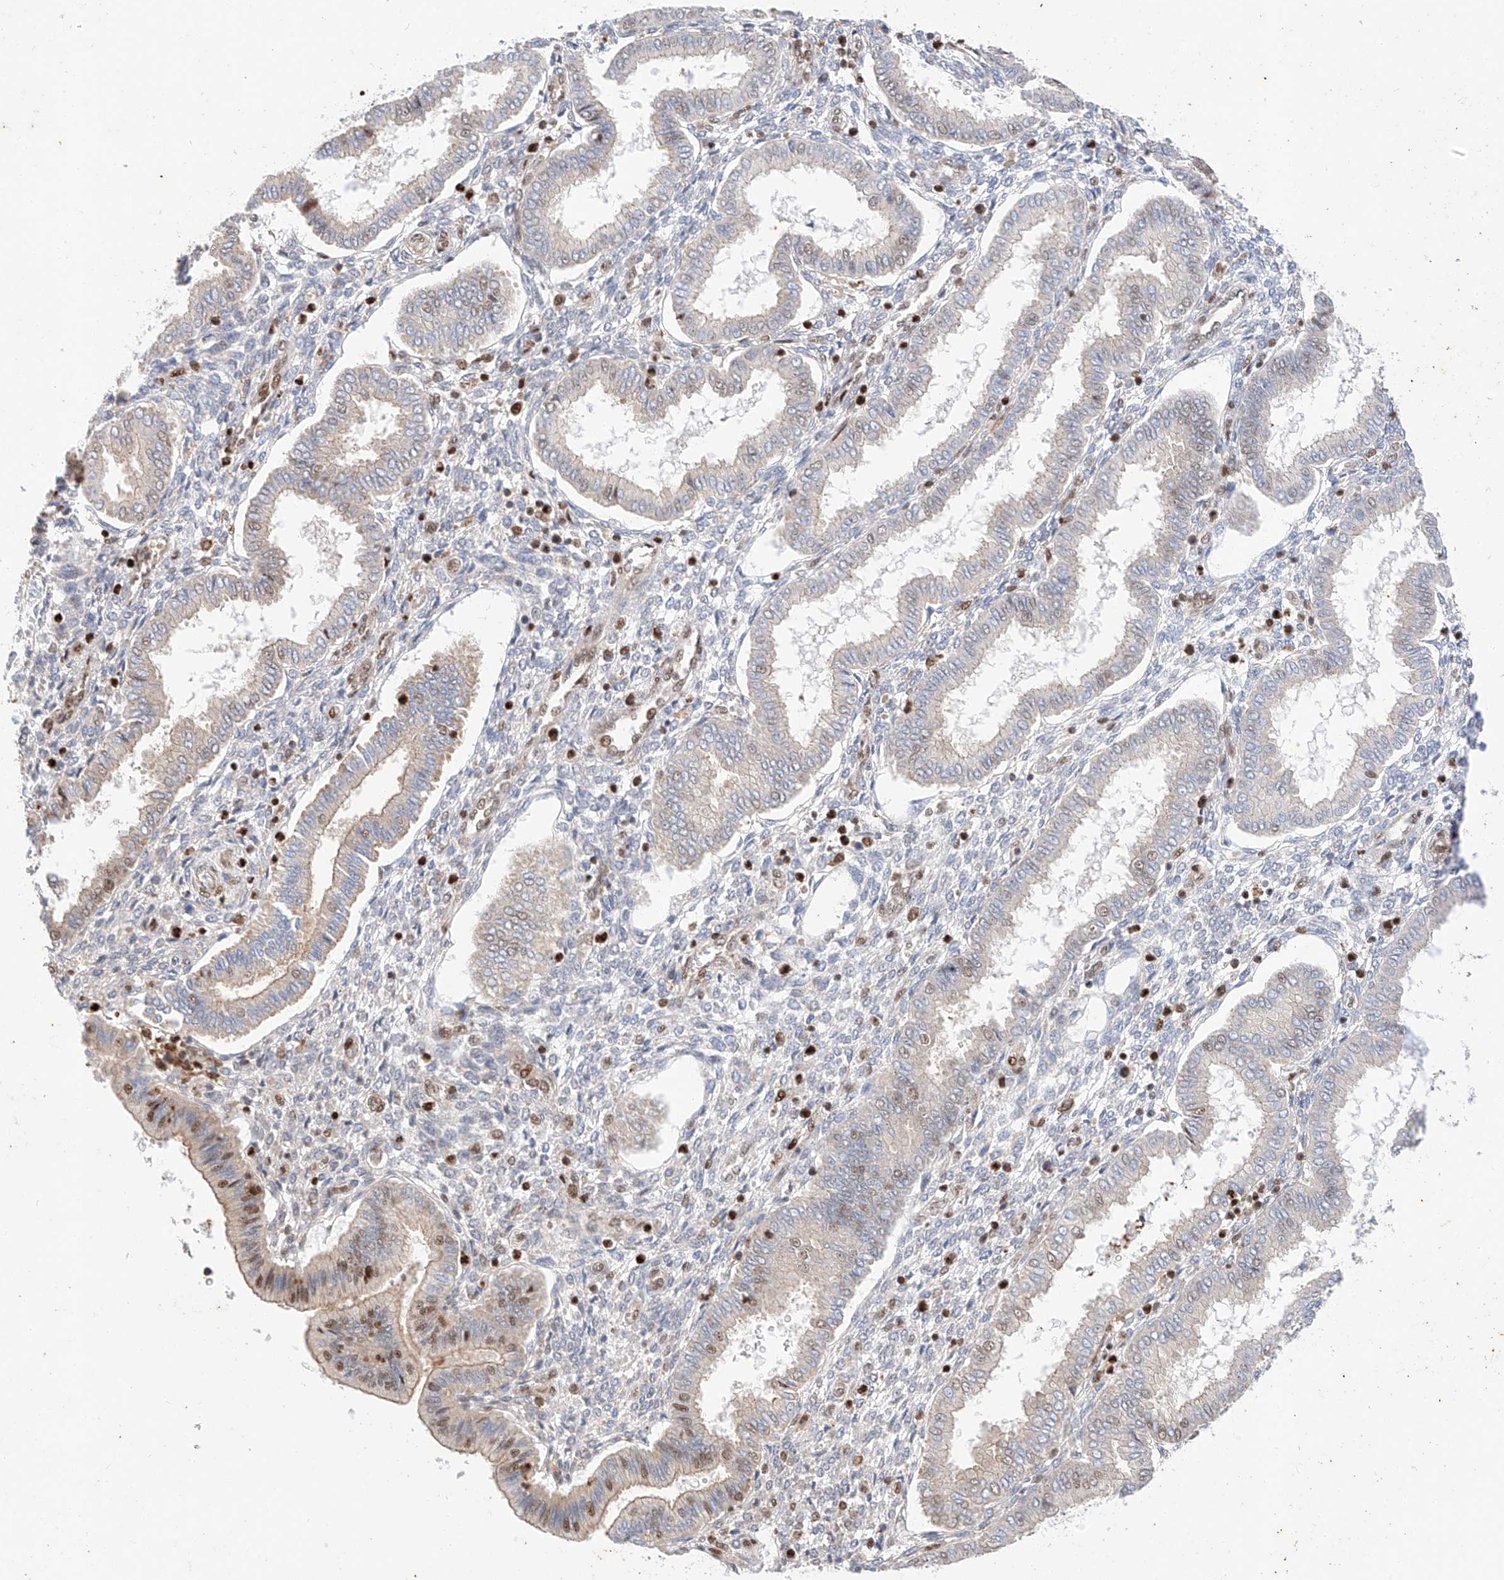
{"staining": {"intensity": "moderate", "quantity": "25%-75%", "location": "nuclear"}, "tissue": "endometrium", "cell_type": "Cells in endometrial stroma", "image_type": "normal", "snomed": [{"axis": "morphology", "description": "Normal tissue, NOS"}, {"axis": "topography", "description": "Endometrium"}], "caption": "The immunohistochemical stain labels moderate nuclear staining in cells in endometrial stroma of benign endometrium. The staining was performed using DAB to visualize the protein expression in brown, while the nuclei were stained in blue with hematoxylin (Magnification: 20x).", "gene": "HDAC9", "patient": {"sex": "female", "age": 24}}